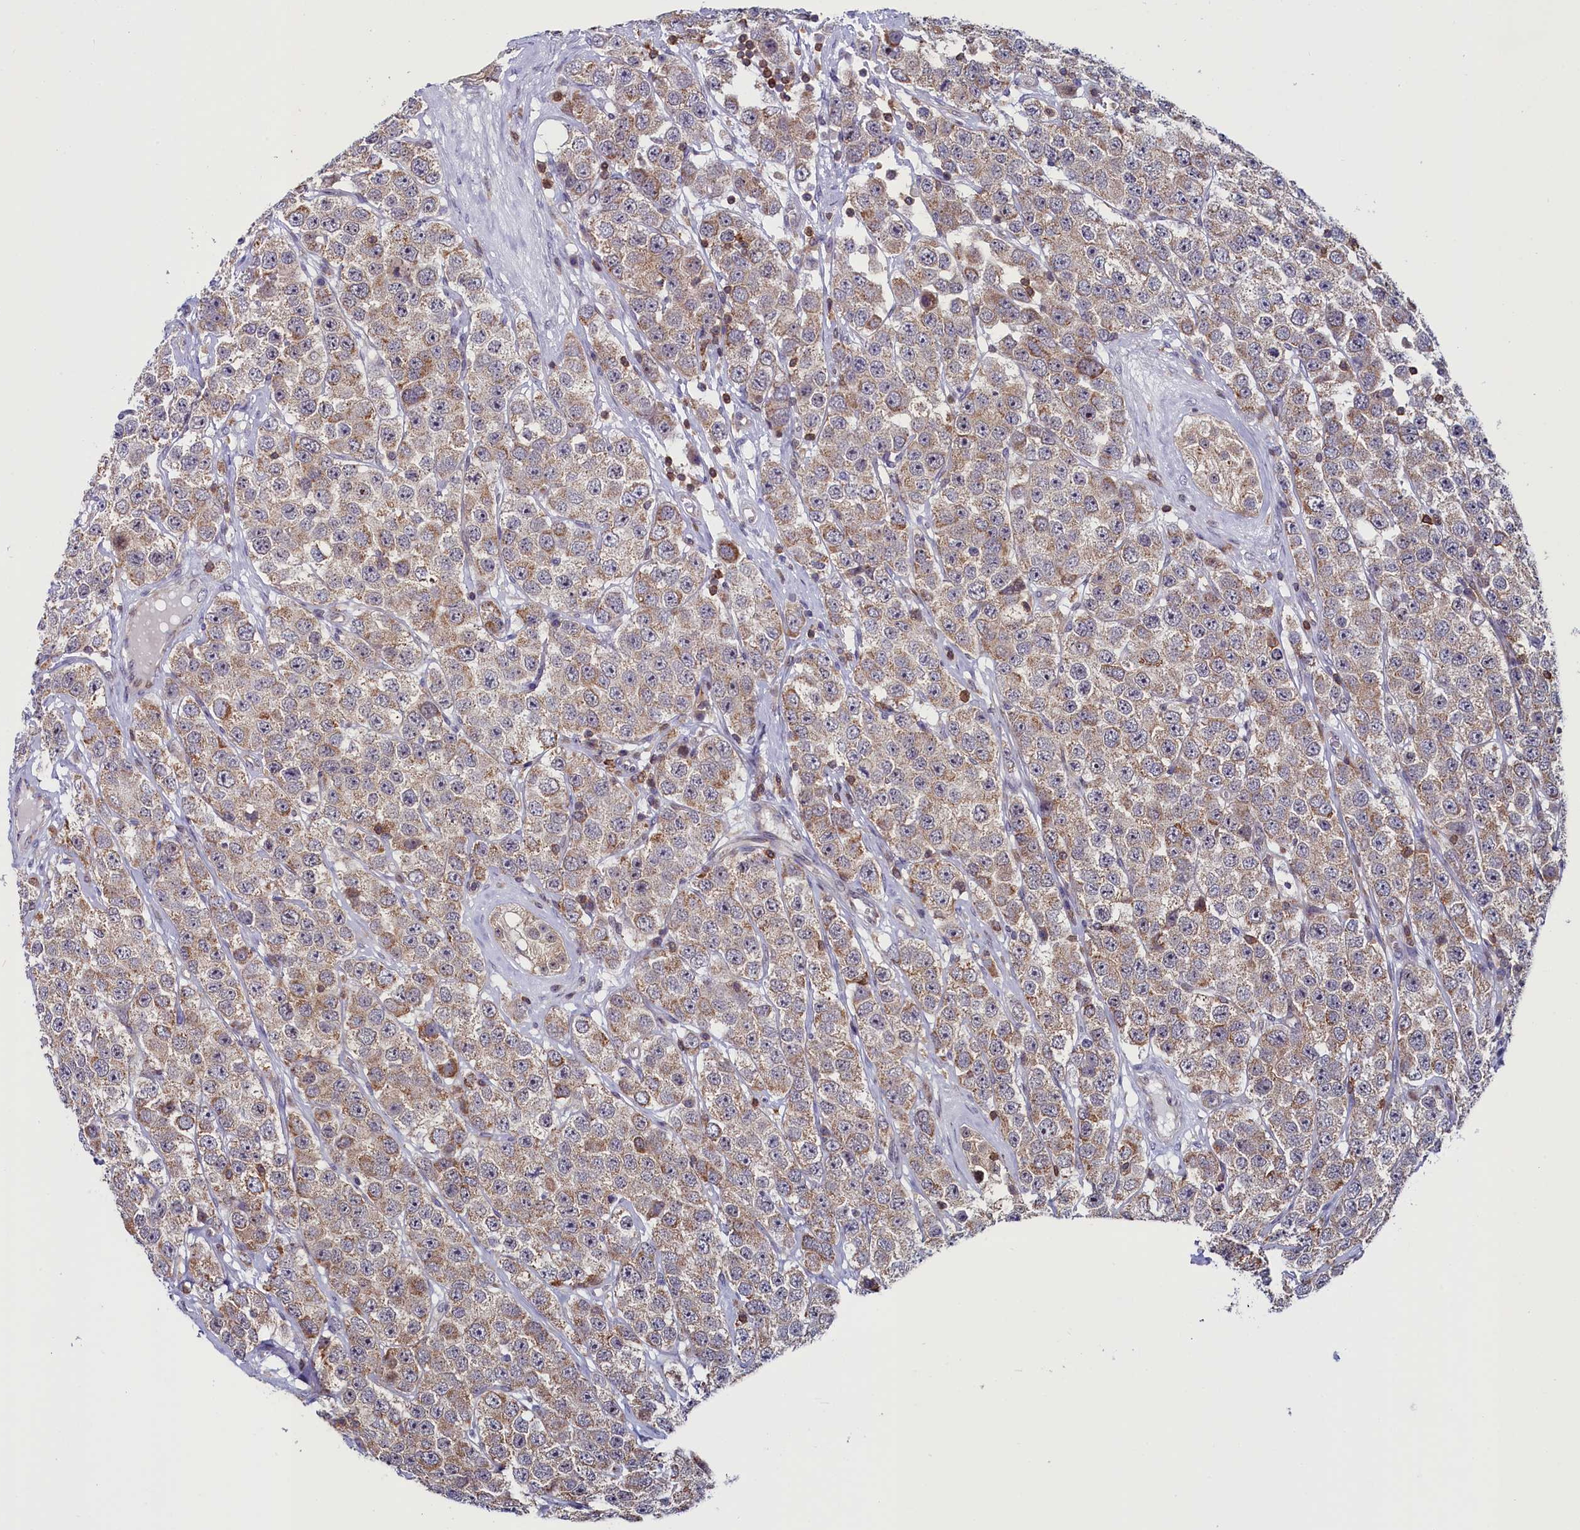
{"staining": {"intensity": "moderate", "quantity": "25%-75%", "location": "cytoplasmic/membranous"}, "tissue": "testis cancer", "cell_type": "Tumor cells", "image_type": "cancer", "snomed": [{"axis": "morphology", "description": "Seminoma, NOS"}, {"axis": "topography", "description": "Testis"}], "caption": "Approximately 25%-75% of tumor cells in testis cancer demonstrate moderate cytoplasmic/membranous protein staining as visualized by brown immunohistochemical staining.", "gene": "CIAPIN1", "patient": {"sex": "male", "age": 28}}